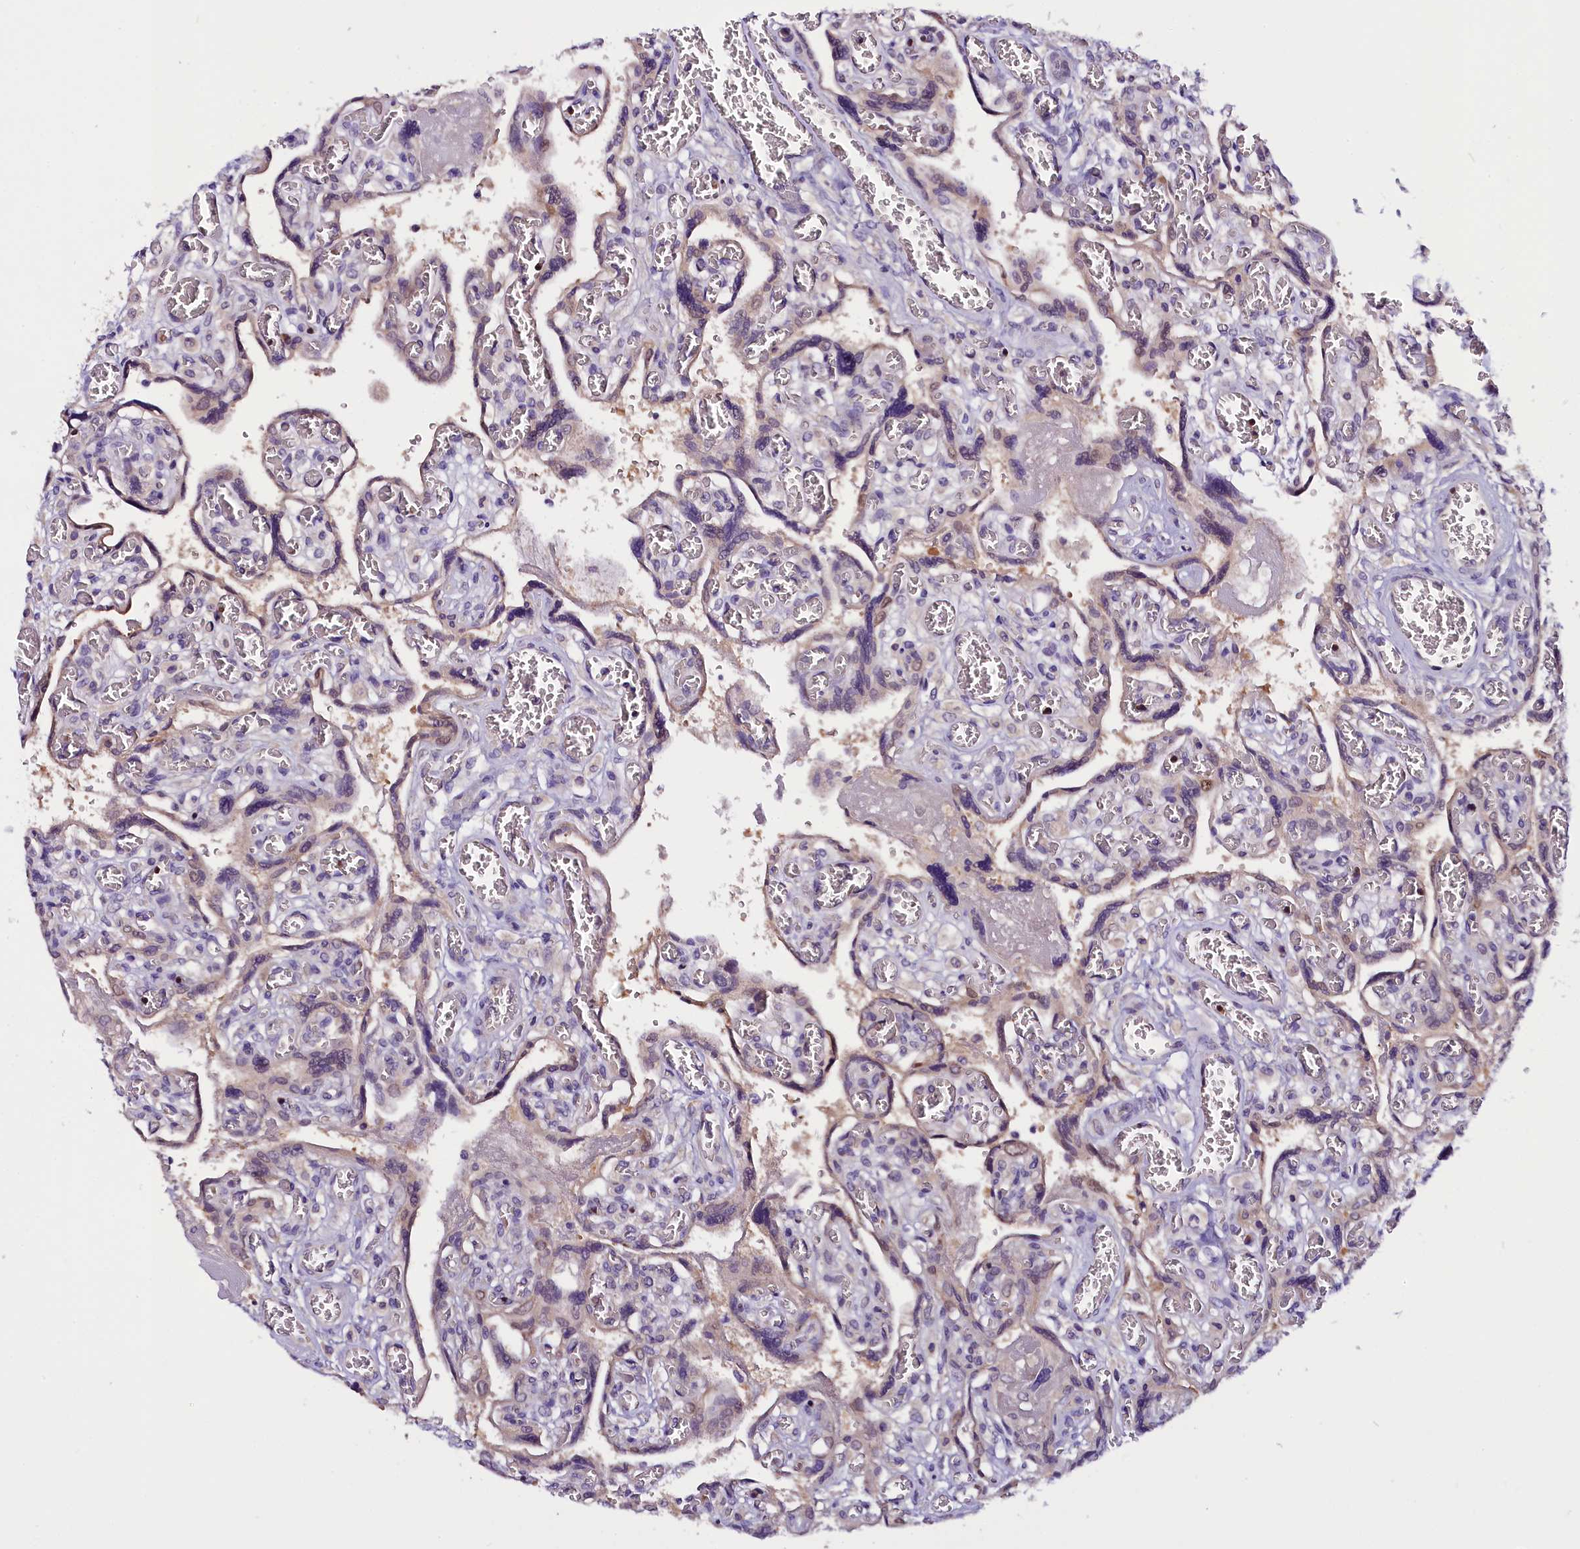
{"staining": {"intensity": "weak", "quantity": "25%-75%", "location": "cytoplasmic/membranous"}, "tissue": "placenta", "cell_type": "Trophoblastic cells", "image_type": "normal", "snomed": [{"axis": "morphology", "description": "Normal tissue, NOS"}, {"axis": "topography", "description": "Placenta"}], "caption": "Normal placenta was stained to show a protein in brown. There is low levels of weak cytoplasmic/membranous expression in about 25%-75% of trophoblastic cells.", "gene": "C9orf40", "patient": {"sex": "female", "age": 39}}